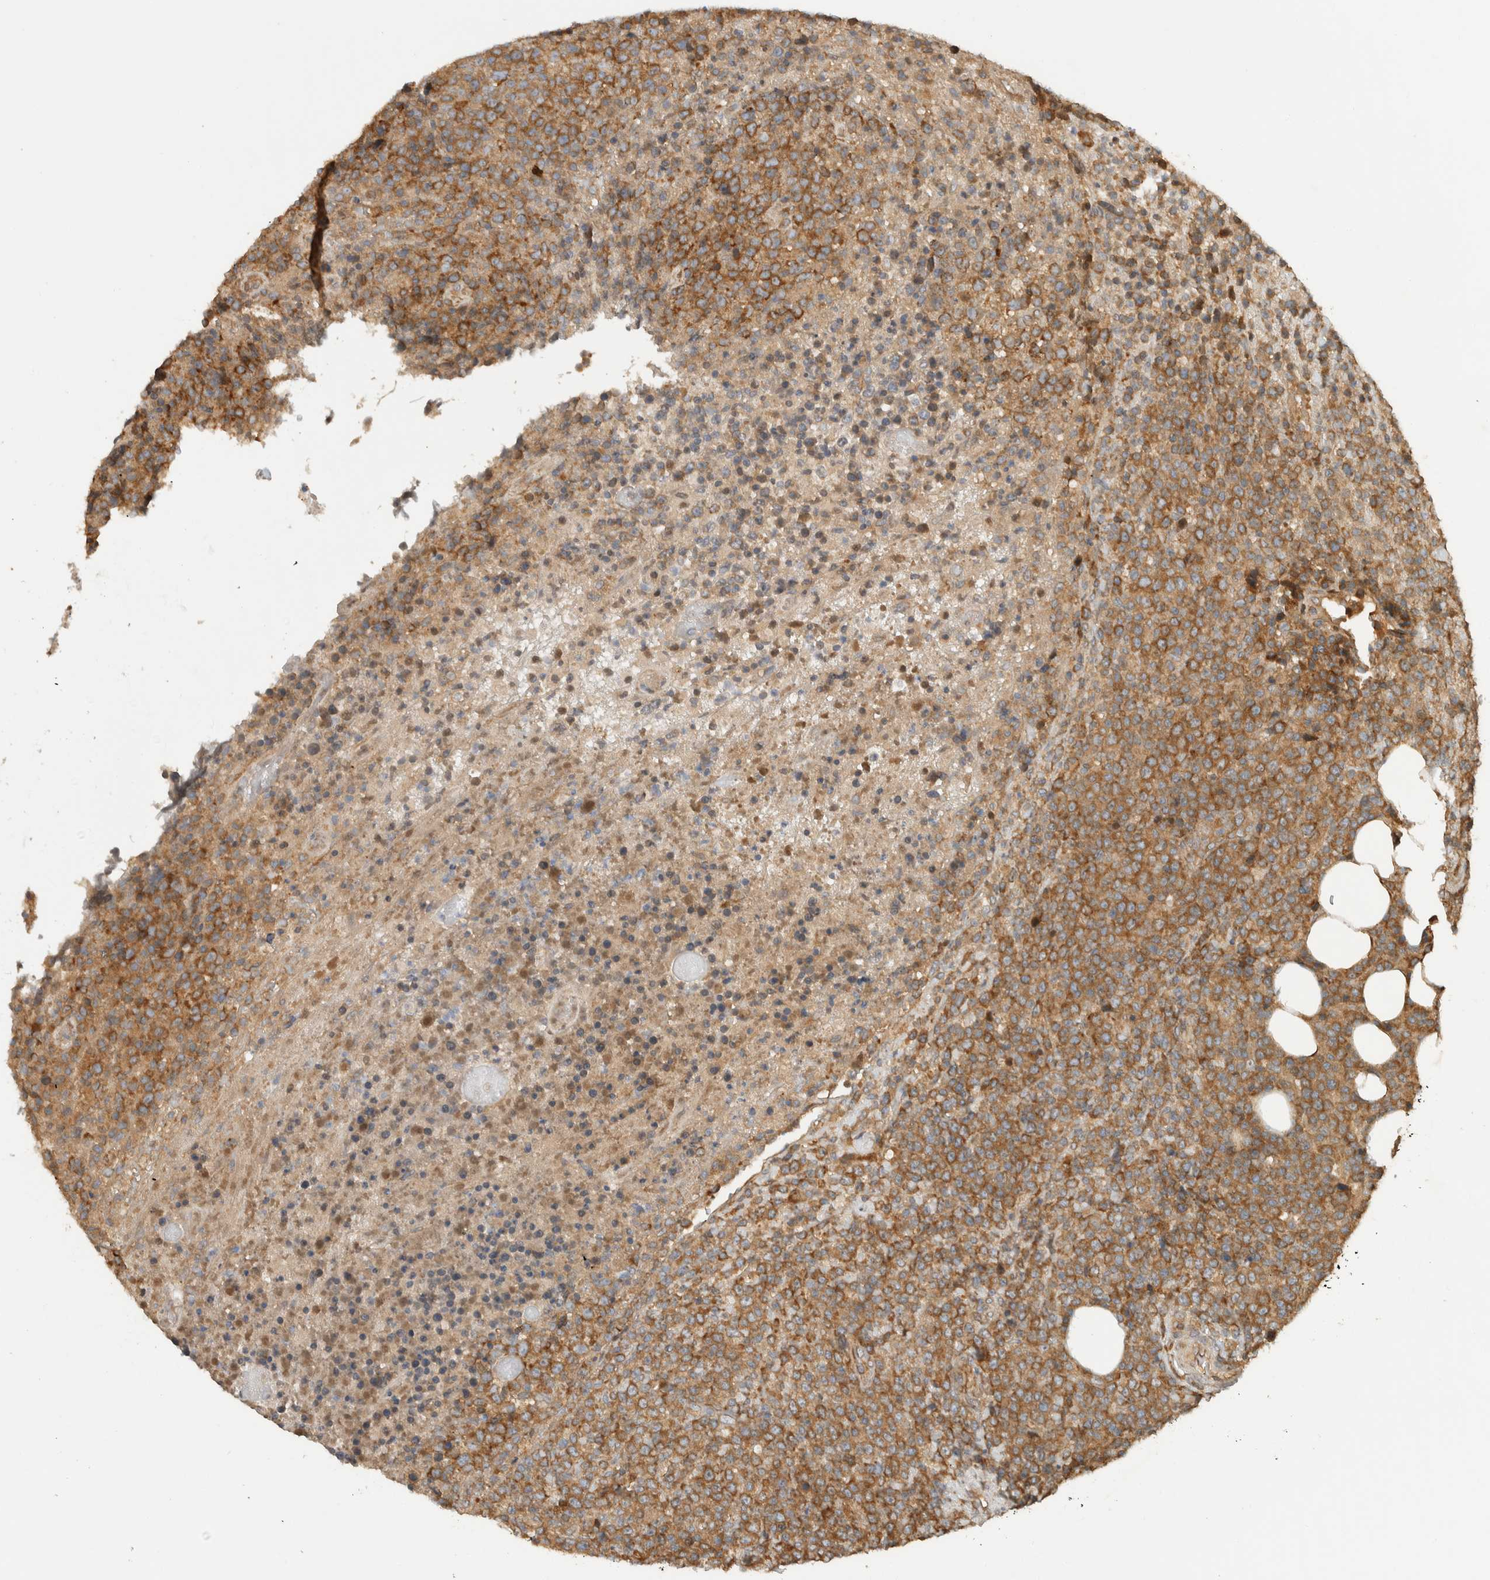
{"staining": {"intensity": "moderate", "quantity": ">75%", "location": "cytoplasmic/membranous"}, "tissue": "lymphoma", "cell_type": "Tumor cells", "image_type": "cancer", "snomed": [{"axis": "morphology", "description": "Malignant lymphoma, non-Hodgkin's type, High grade"}, {"axis": "topography", "description": "Lymph node"}], "caption": "Immunohistochemical staining of human malignant lymphoma, non-Hodgkin's type (high-grade) reveals medium levels of moderate cytoplasmic/membranous protein positivity in about >75% of tumor cells.", "gene": "PUM1", "patient": {"sex": "male", "age": 13}}